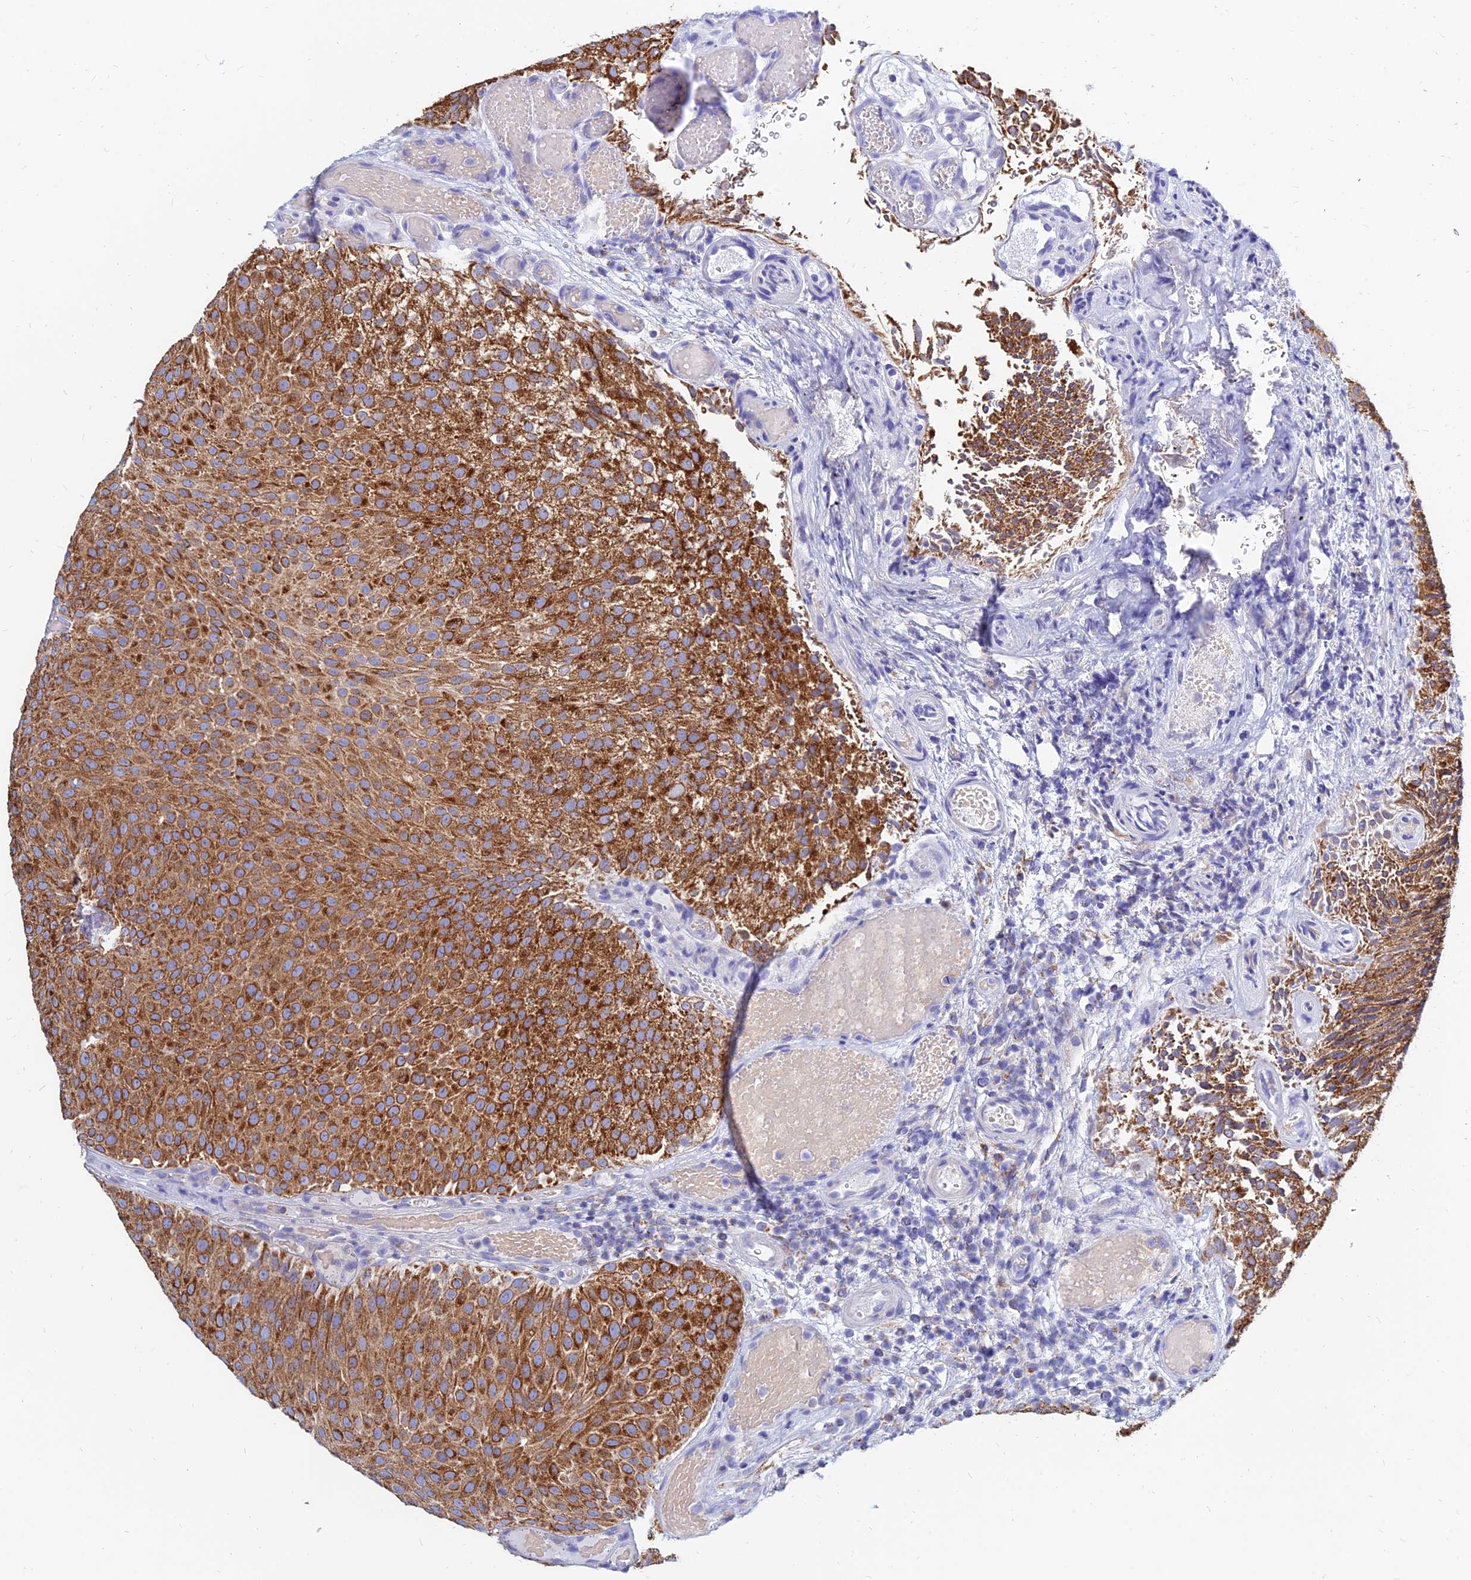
{"staining": {"intensity": "strong", "quantity": ">75%", "location": "cytoplasmic/membranous"}, "tissue": "urothelial cancer", "cell_type": "Tumor cells", "image_type": "cancer", "snomed": [{"axis": "morphology", "description": "Urothelial carcinoma, Low grade"}, {"axis": "topography", "description": "Urinary bladder"}], "caption": "Immunohistochemical staining of urothelial cancer demonstrates strong cytoplasmic/membranous protein staining in about >75% of tumor cells.", "gene": "MGST1", "patient": {"sex": "male", "age": 78}}